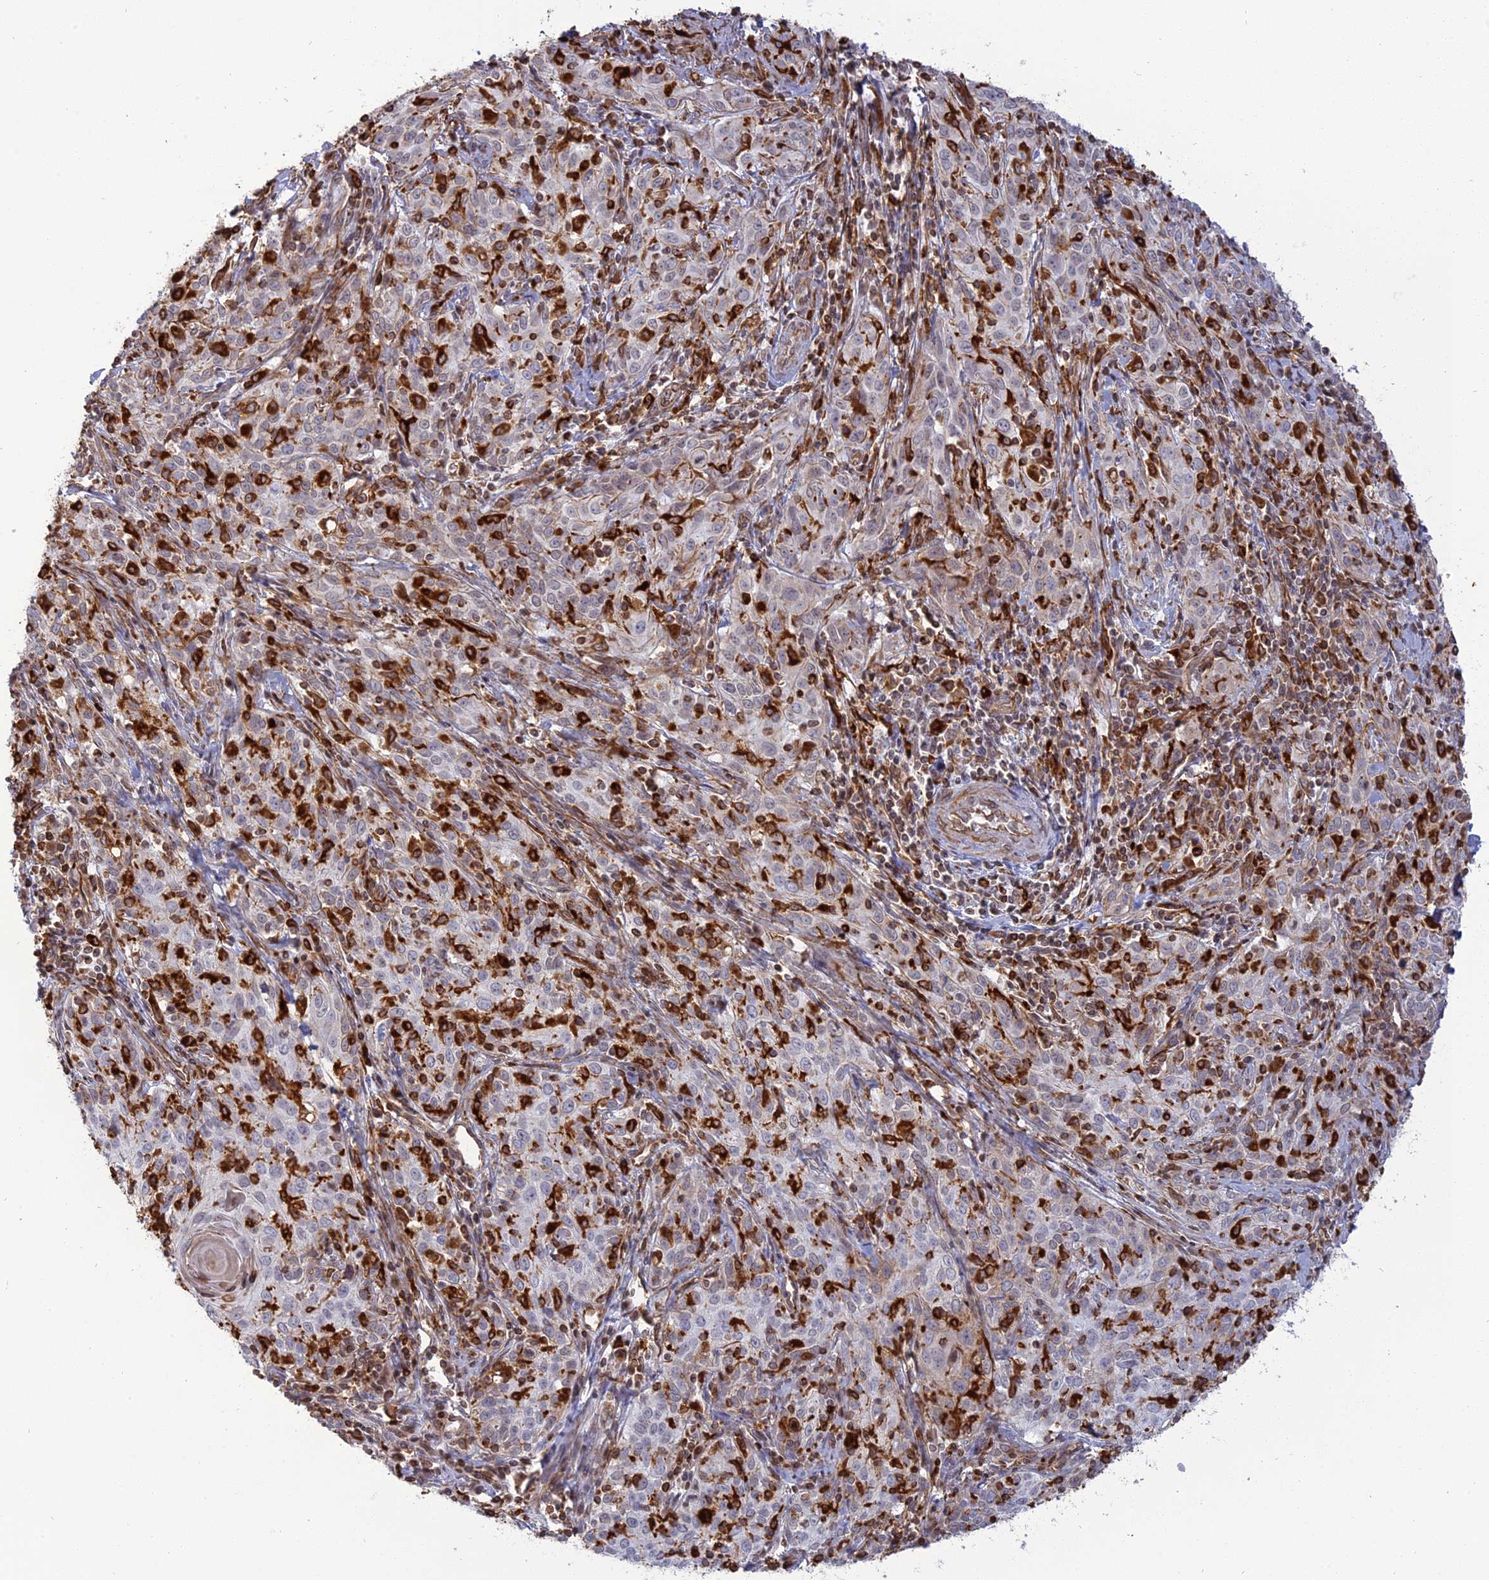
{"staining": {"intensity": "negative", "quantity": "none", "location": "none"}, "tissue": "cervical cancer", "cell_type": "Tumor cells", "image_type": "cancer", "snomed": [{"axis": "morphology", "description": "Squamous cell carcinoma, NOS"}, {"axis": "topography", "description": "Cervix"}], "caption": "A high-resolution histopathology image shows immunohistochemistry staining of cervical squamous cell carcinoma, which displays no significant positivity in tumor cells.", "gene": "APOBR", "patient": {"sex": "female", "age": 57}}